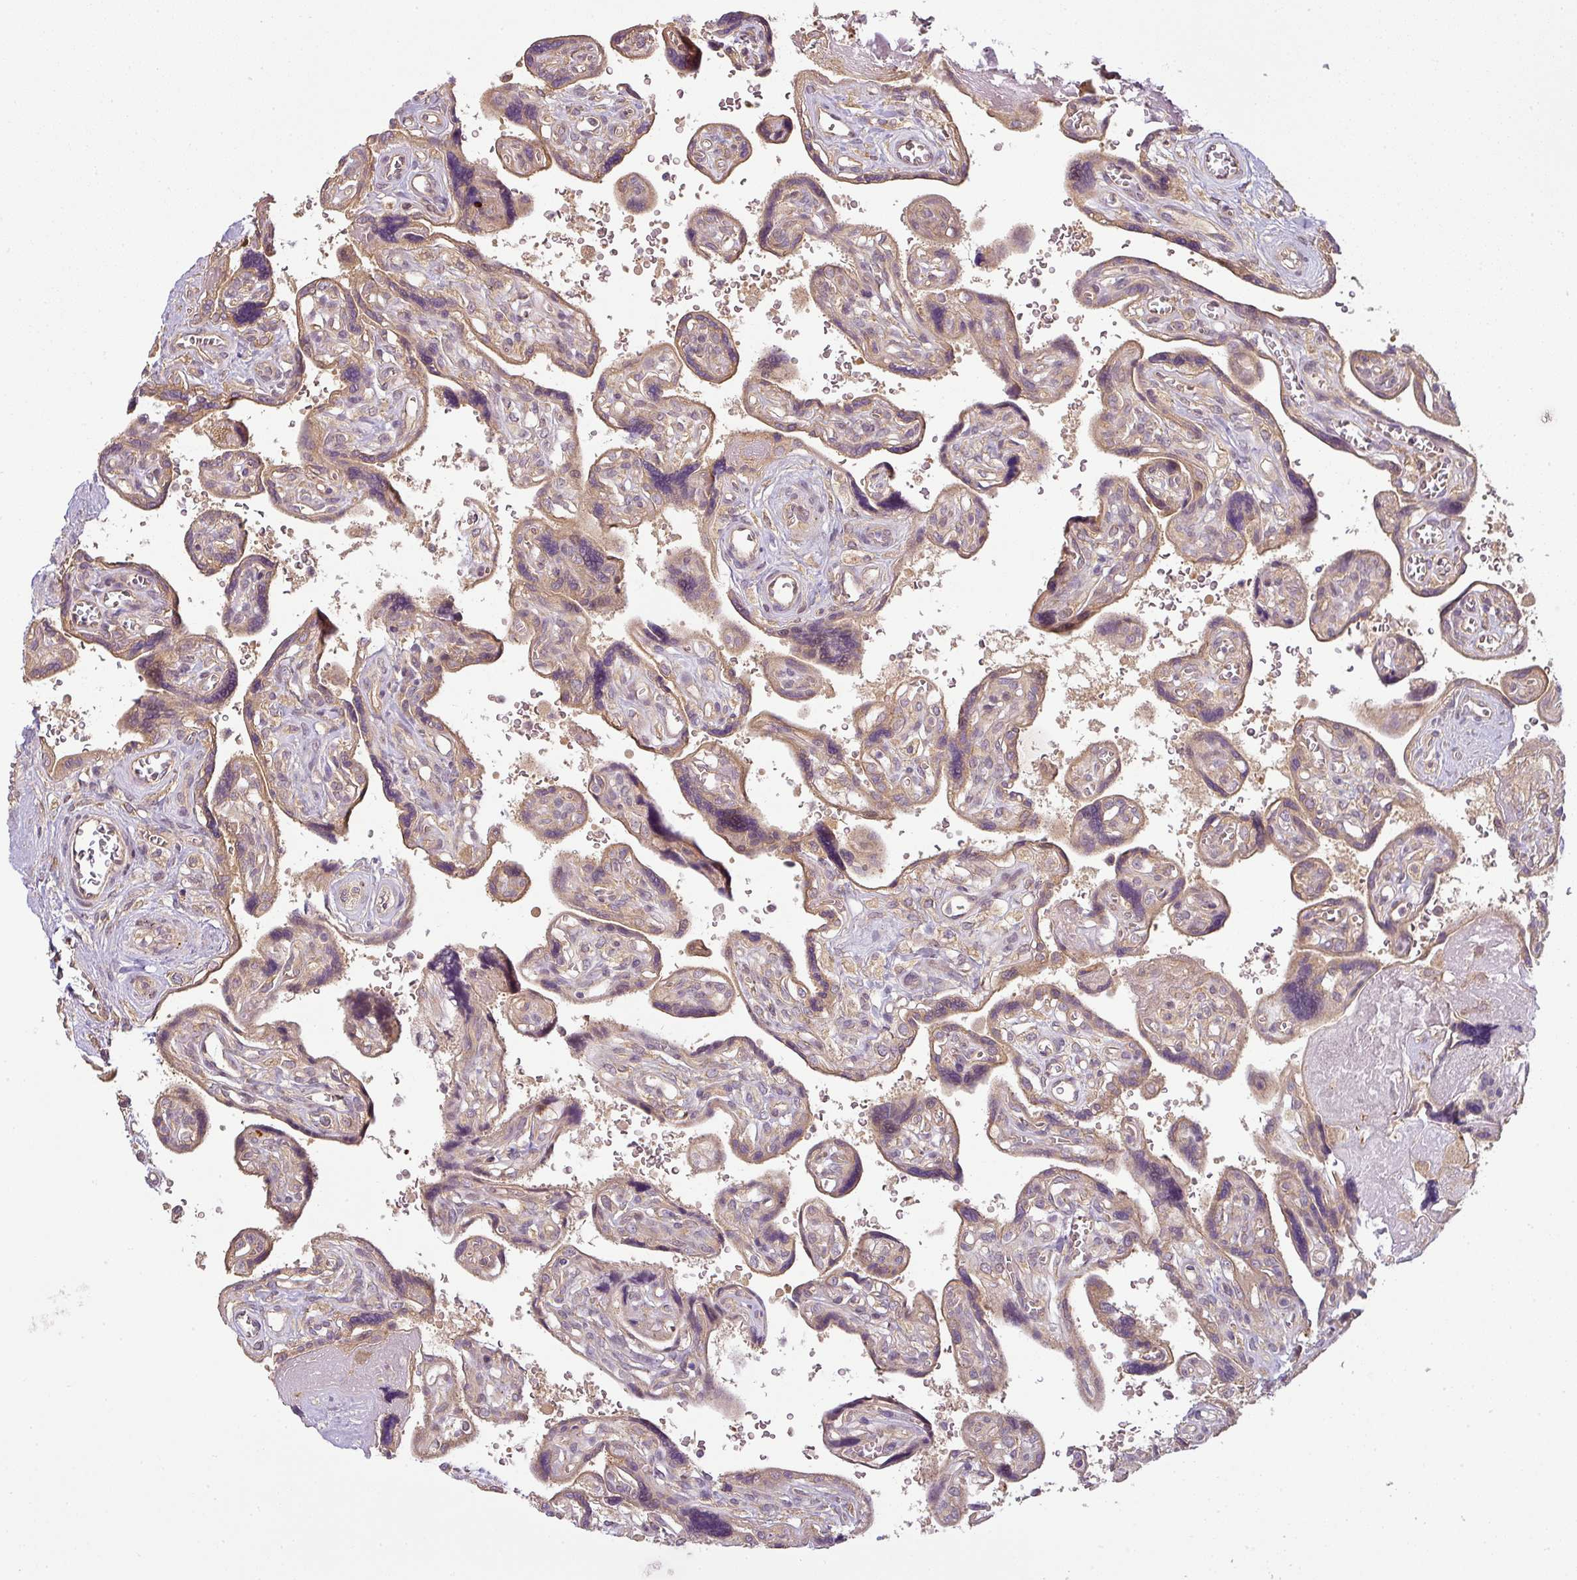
{"staining": {"intensity": "moderate", "quantity": ">75%", "location": "cytoplasmic/membranous"}, "tissue": "placenta", "cell_type": "Decidual cells", "image_type": "normal", "snomed": [{"axis": "morphology", "description": "Normal tissue, NOS"}, {"axis": "topography", "description": "Placenta"}], "caption": "Placenta stained with IHC displays moderate cytoplasmic/membranous staining in about >75% of decidual cells.", "gene": "RNF31", "patient": {"sex": "female", "age": 39}}